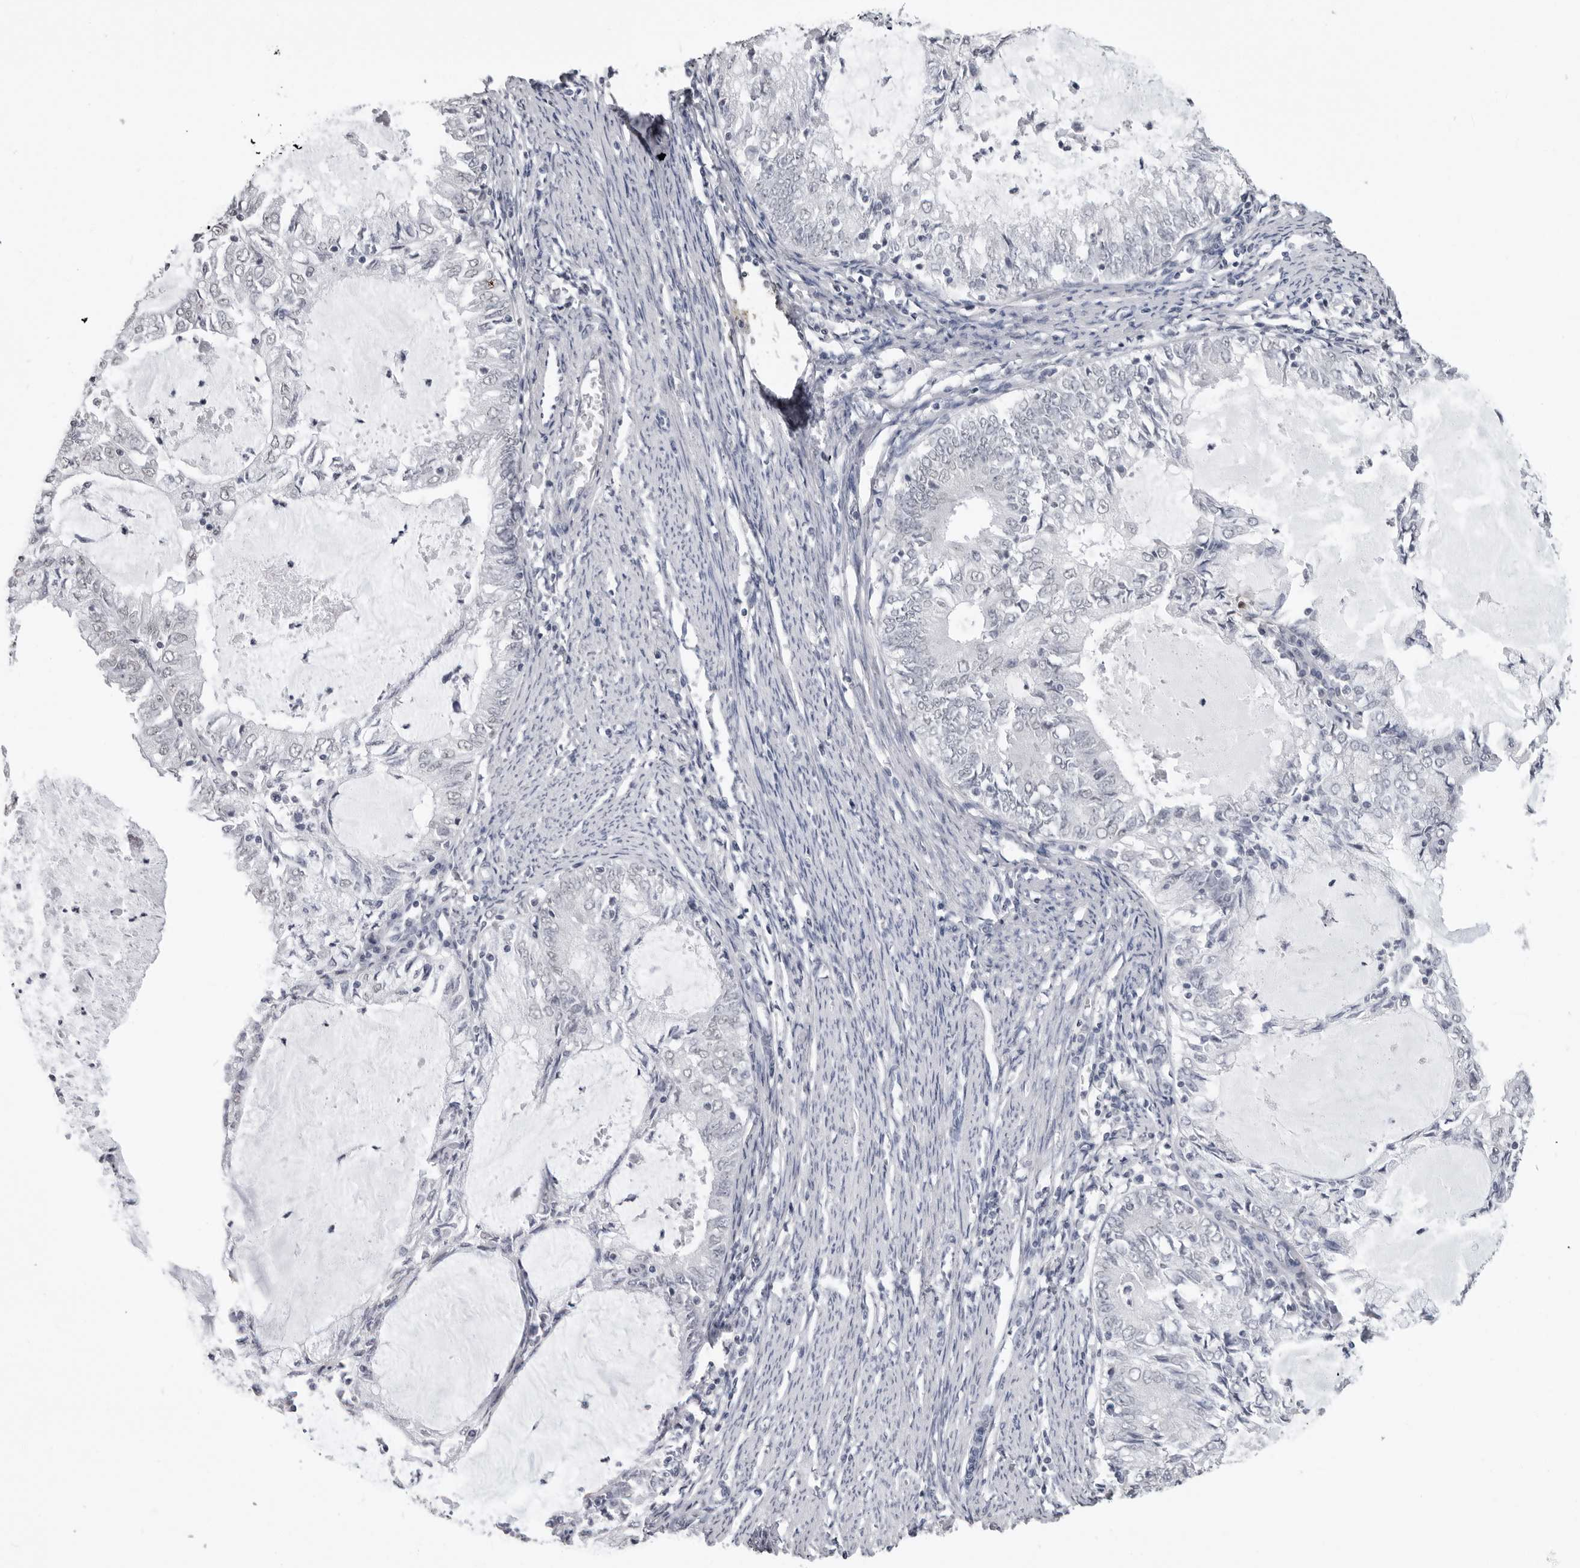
{"staining": {"intensity": "negative", "quantity": "none", "location": "none"}, "tissue": "endometrial cancer", "cell_type": "Tumor cells", "image_type": "cancer", "snomed": [{"axis": "morphology", "description": "Adenocarcinoma, NOS"}, {"axis": "topography", "description": "Endometrium"}], "caption": "Immunohistochemical staining of human endometrial cancer exhibits no significant positivity in tumor cells.", "gene": "HEPACAM", "patient": {"sex": "female", "age": 57}}